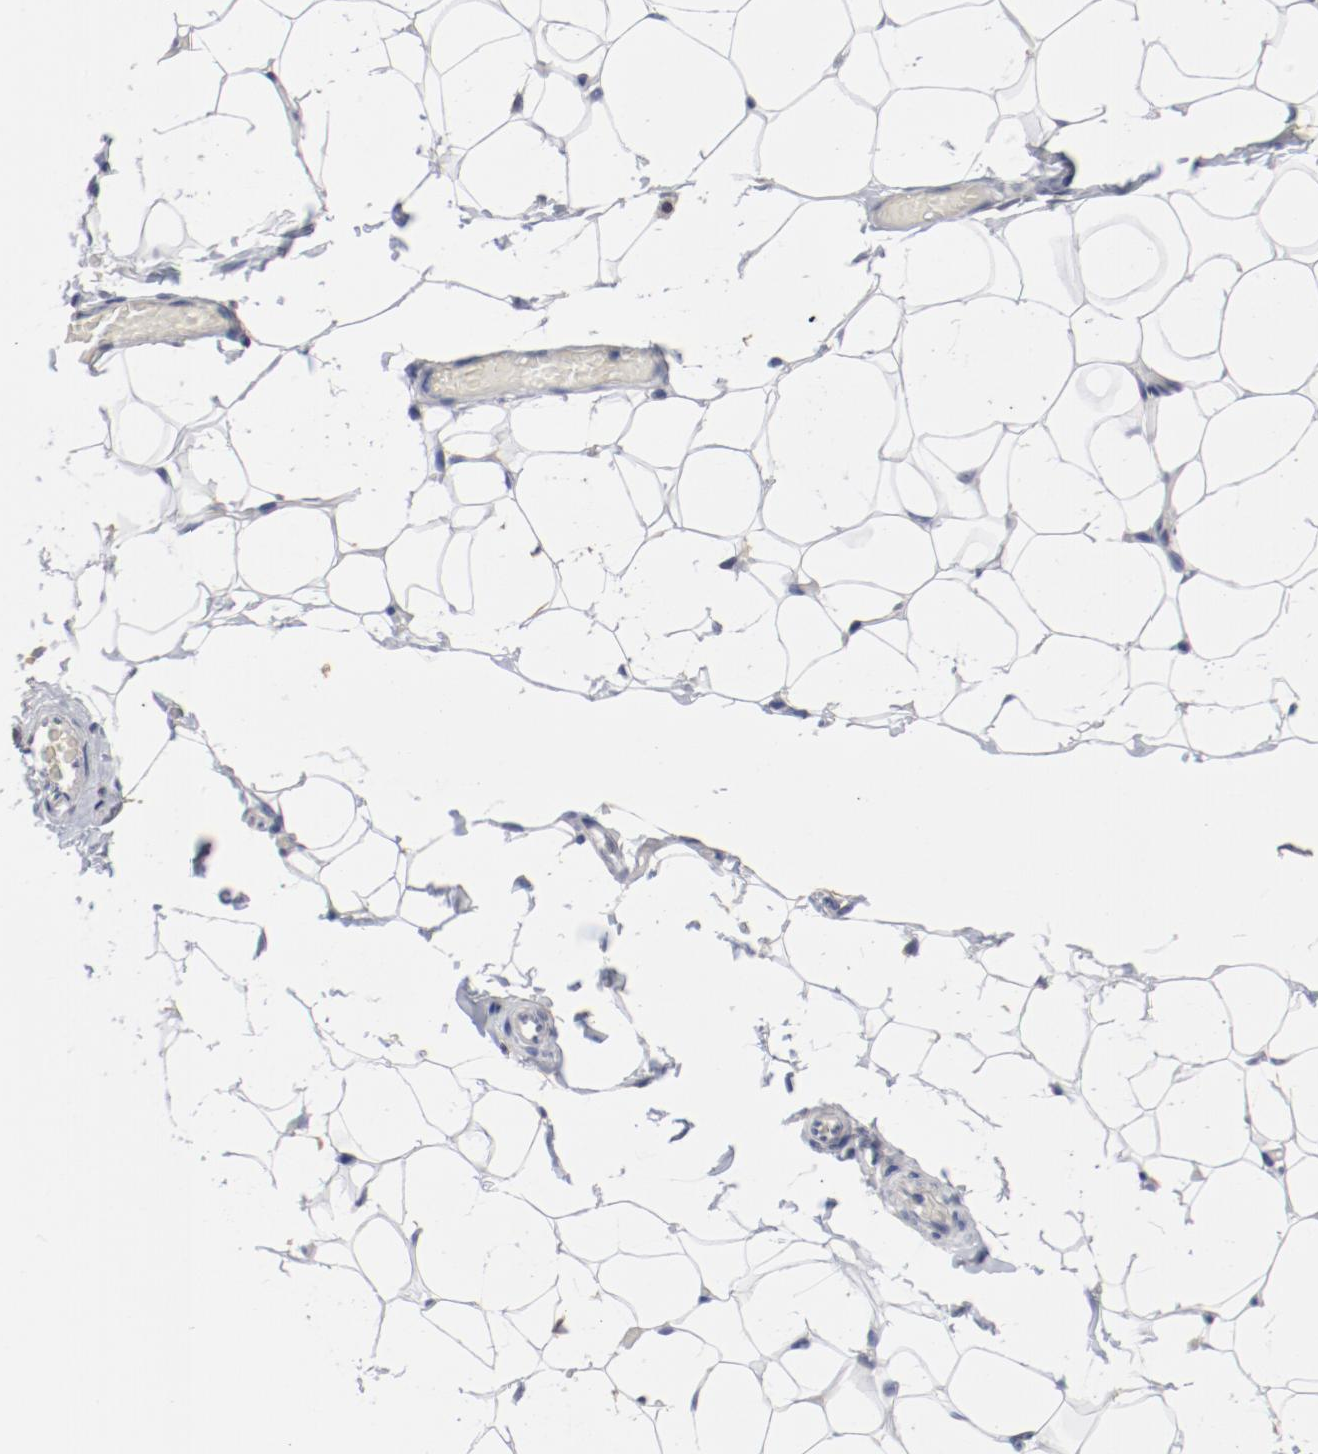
{"staining": {"intensity": "negative", "quantity": "none", "location": "none"}, "tissue": "adipose tissue", "cell_type": "Adipocytes", "image_type": "normal", "snomed": [{"axis": "morphology", "description": "Normal tissue, NOS"}, {"axis": "topography", "description": "Soft tissue"}], "caption": "Immunohistochemistry (IHC) of benign human adipose tissue shows no positivity in adipocytes. (DAB immunohistochemistry (IHC) with hematoxylin counter stain).", "gene": "ANKLE2", "patient": {"sex": "male", "age": 26}}